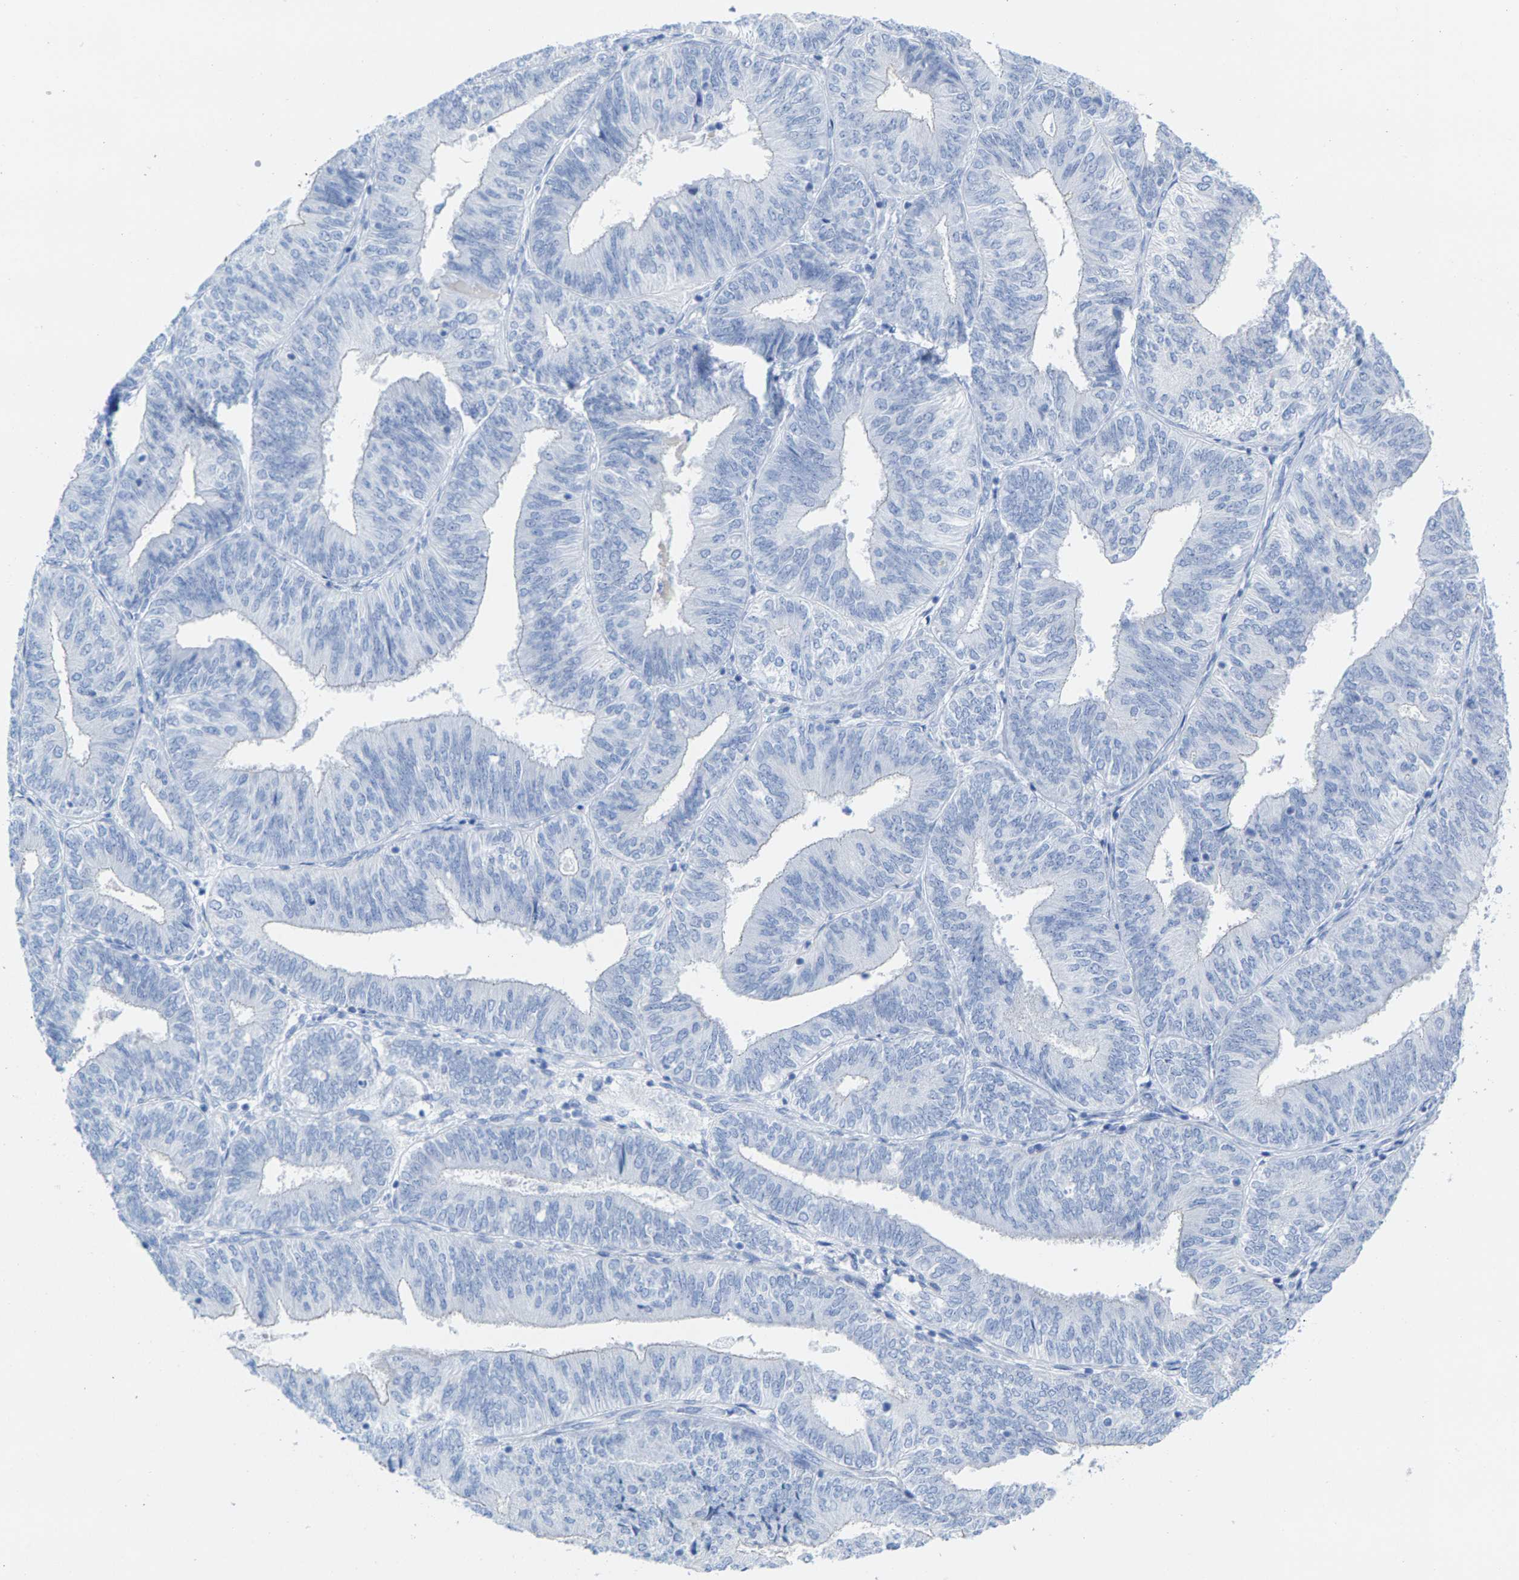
{"staining": {"intensity": "negative", "quantity": "none", "location": "none"}, "tissue": "endometrial cancer", "cell_type": "Tumor cells", "image_type": "cancer", "snomed": [{"axis": "morphology", "description": "Adenocarcinoma, NOS"}, {"axis": "topography", "description": "Endometrium"}], "caption": "This is a image of IHC staining of adenocarcinoma (endometrial), which shows no staining in tumor cells.", "gene": "CPA1", "patient": {"sex": "female", "age": 58}}